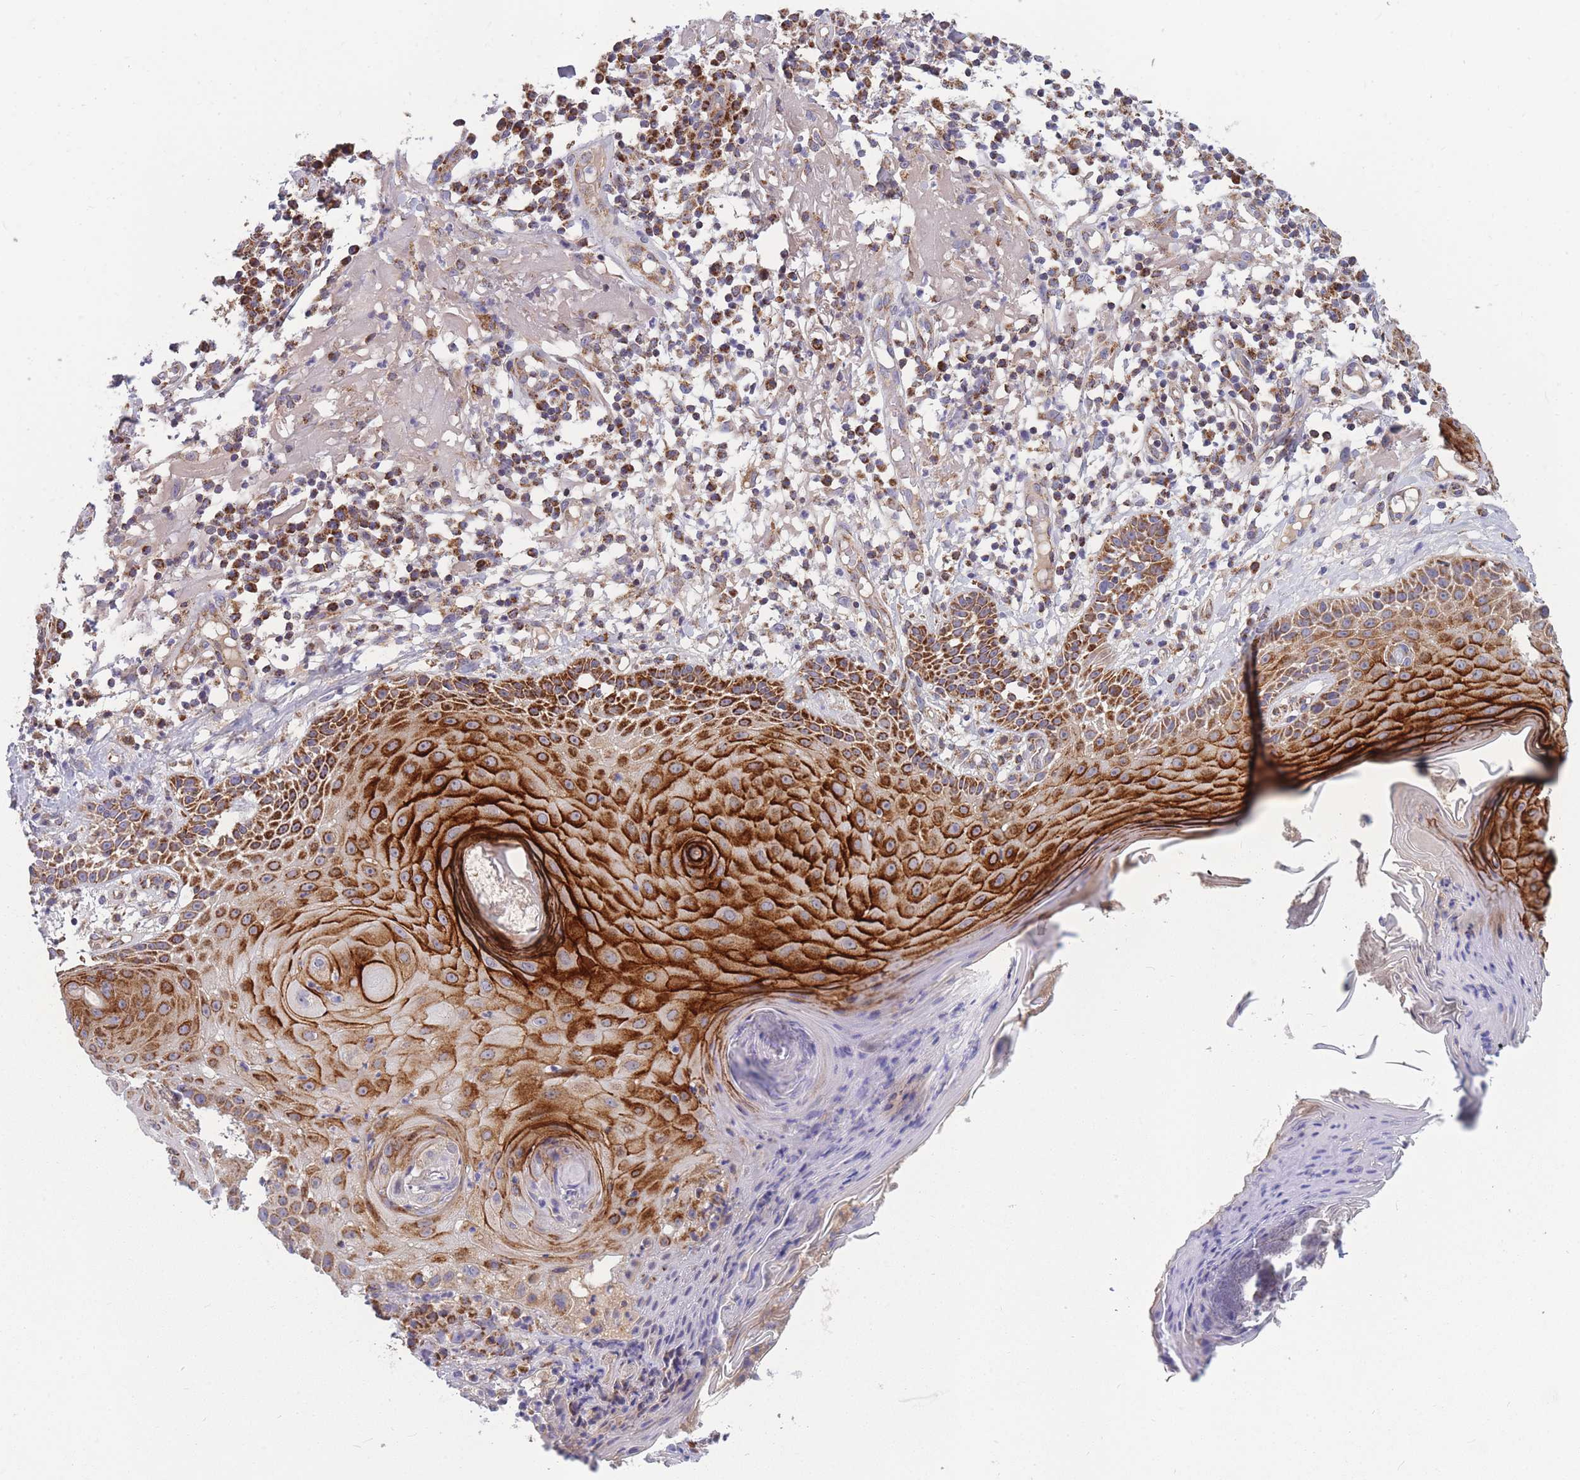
{"staining": {"intensity": "strong", "quantity": ">75%", "location": "cytoplasmic/membranous"}, "tissue": "skin cancer", "cell_type": "Tumor cells", "image_type": "cancer", "snomed": [{"axis": "morphology", "description": "Normal tissue, NOS"}, {"axis": "morphology", "description": "Basal cell carcinoma"}, {"axis": "topography", "description": "Skin"}], "caption": "Basal cell carcinoma (skin) stained with immunohistochemistry (IHC) shows strong cytoplasmic/membranous positivity in about >75% of tumor cells.", "gene": "MRPS11", "patient": {"sex": "male", "age": 93}}